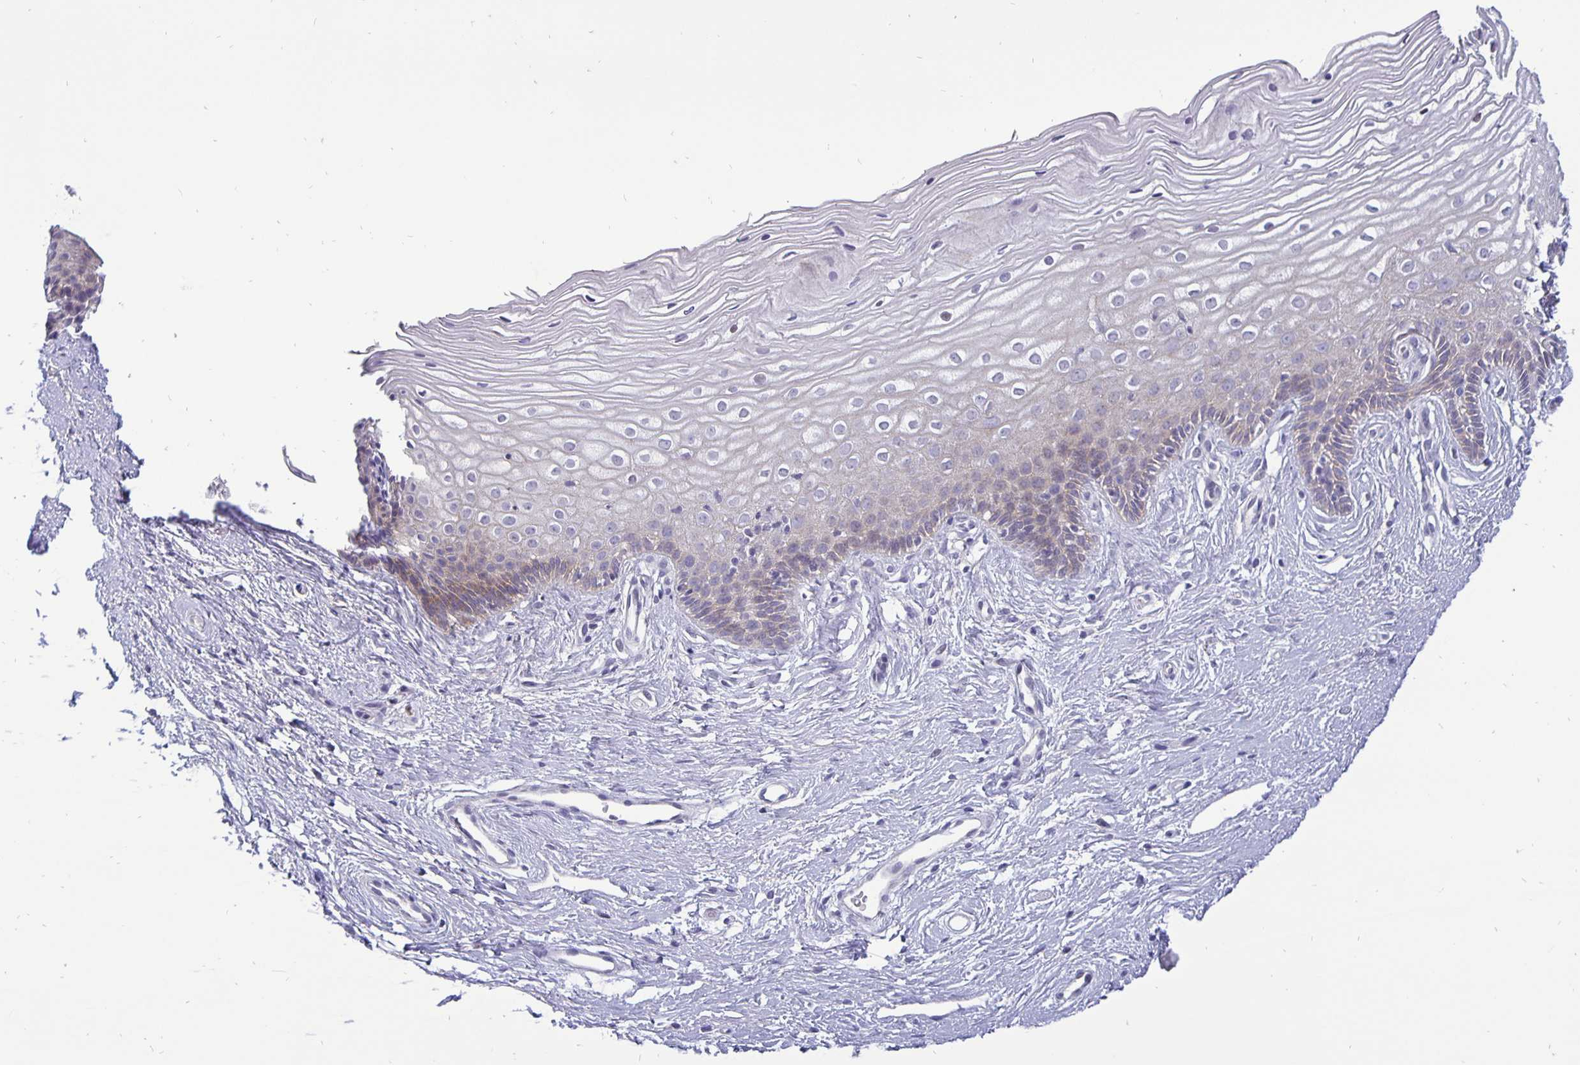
{"staining": {"intensity": "moderate", "quantity": ">75%", "location": "cytoplasmic/membranous"}, "tissue": "cervix", "cell_type": "Glandular cells", "image_type": "normal", "snomed": [{"axis": "morphology", "description": "Normal tissue, NOS"}, {"axis": "topography", "description": "Cervix"}], "caption": "High-magnification brightfield microscopy of unremarkable cervix stained with DAB (3,3'-diaminobenzidine) (brown) and counterstained with hematoxylin (blue). glandular cells exhibit moderate cytoplasmic/membranous staining is appreciated in approximately>75% of cells.", "gene": "ERBB2", "patient": {"sex": "female", "age": 40}}